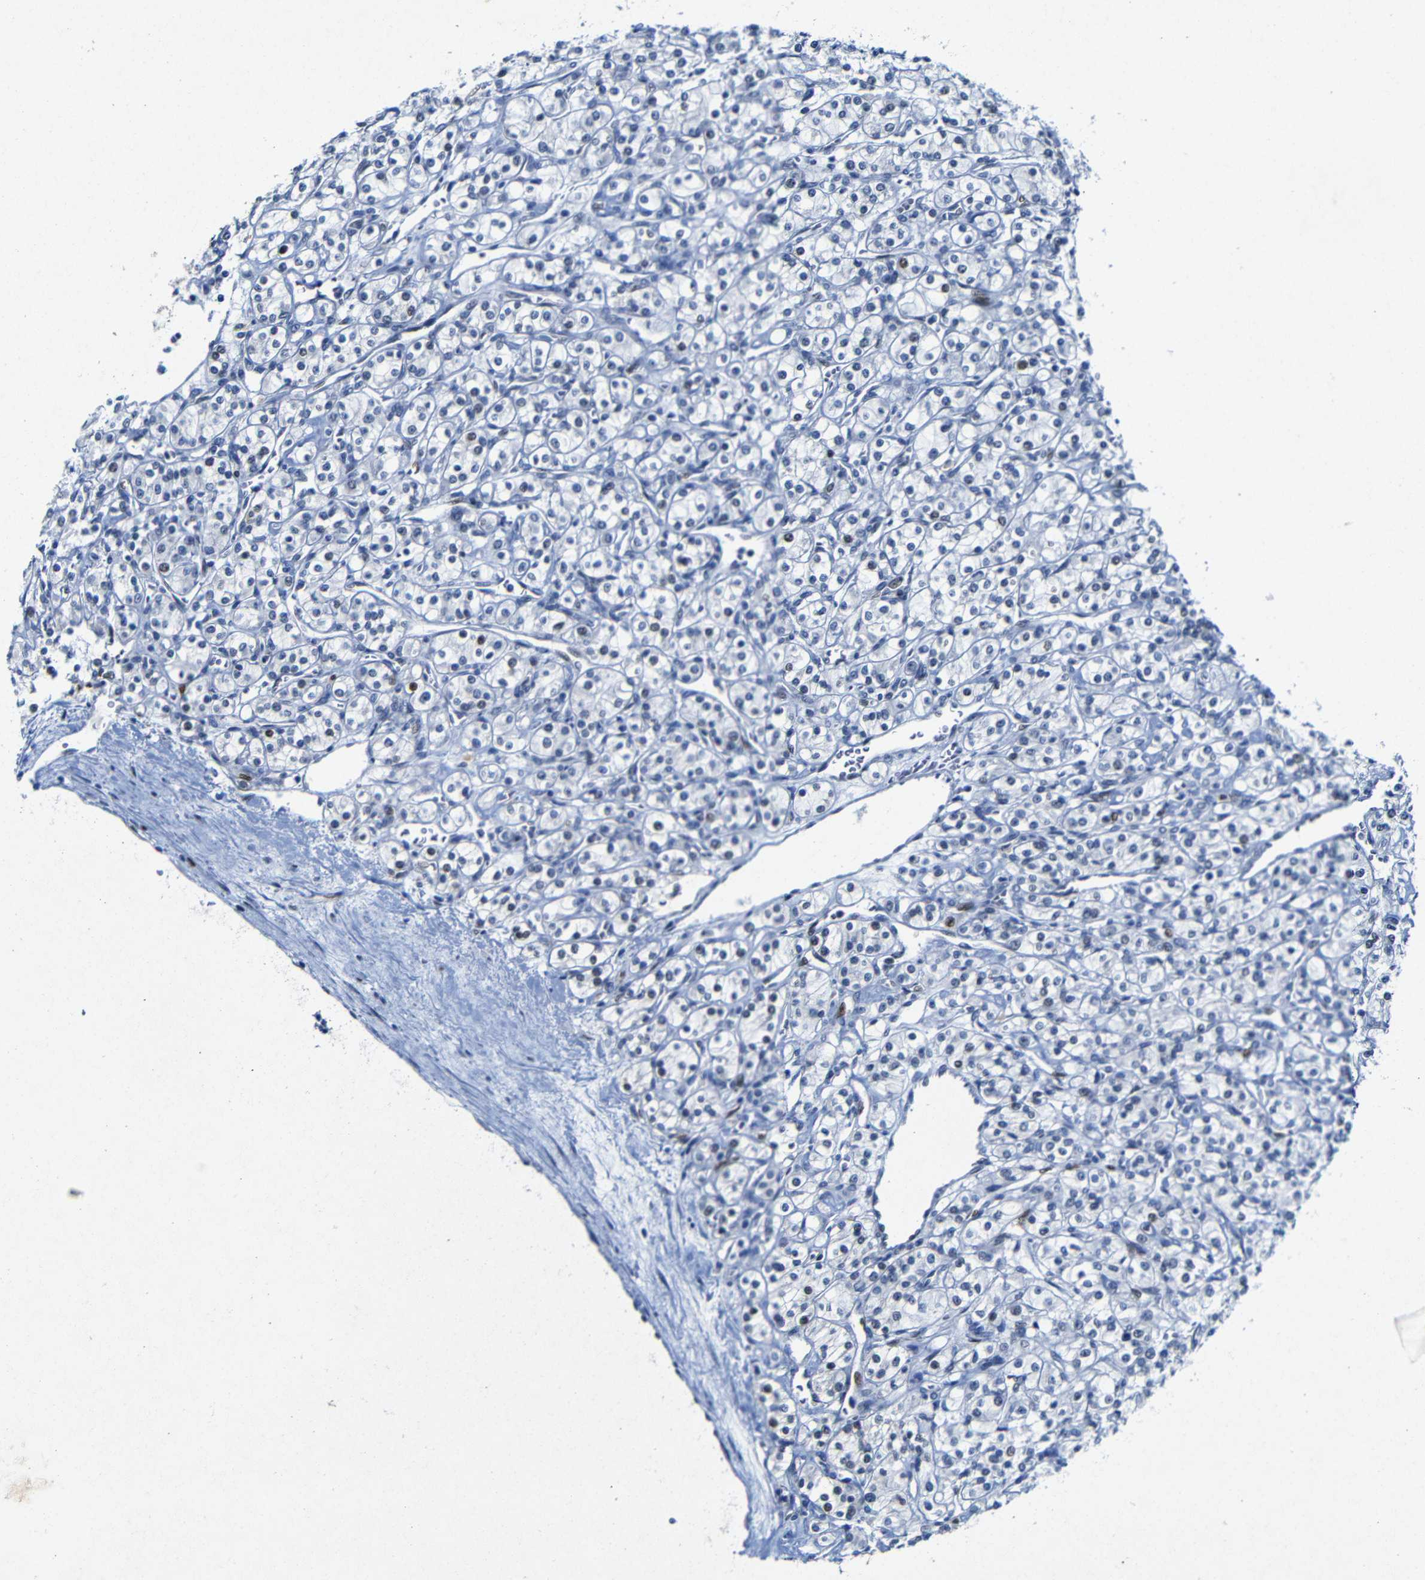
{"staining": {"intensity": "weak", "quantity": "<25%", "location": "nuclear"}, "tissue": "renal cancer", "cell_type": "Tumor cells", "image_type": "cancer", "snomed": [{"axis": "morphology", "description": "Adenocarcinoma, NOS"}, {"axis": "topography", "description": "Kidney"}], "caption": "Tumor cells show no significant staining in renal cancer (adenocarcinoma). (Stains: DAB immunohistochemistry (IHC) with hematoxylin counter stain, Microscopy: brightfield microscopy at high magnification).", "gene": "FOSL2", "patient": {"sex": "male", "age": 77}}